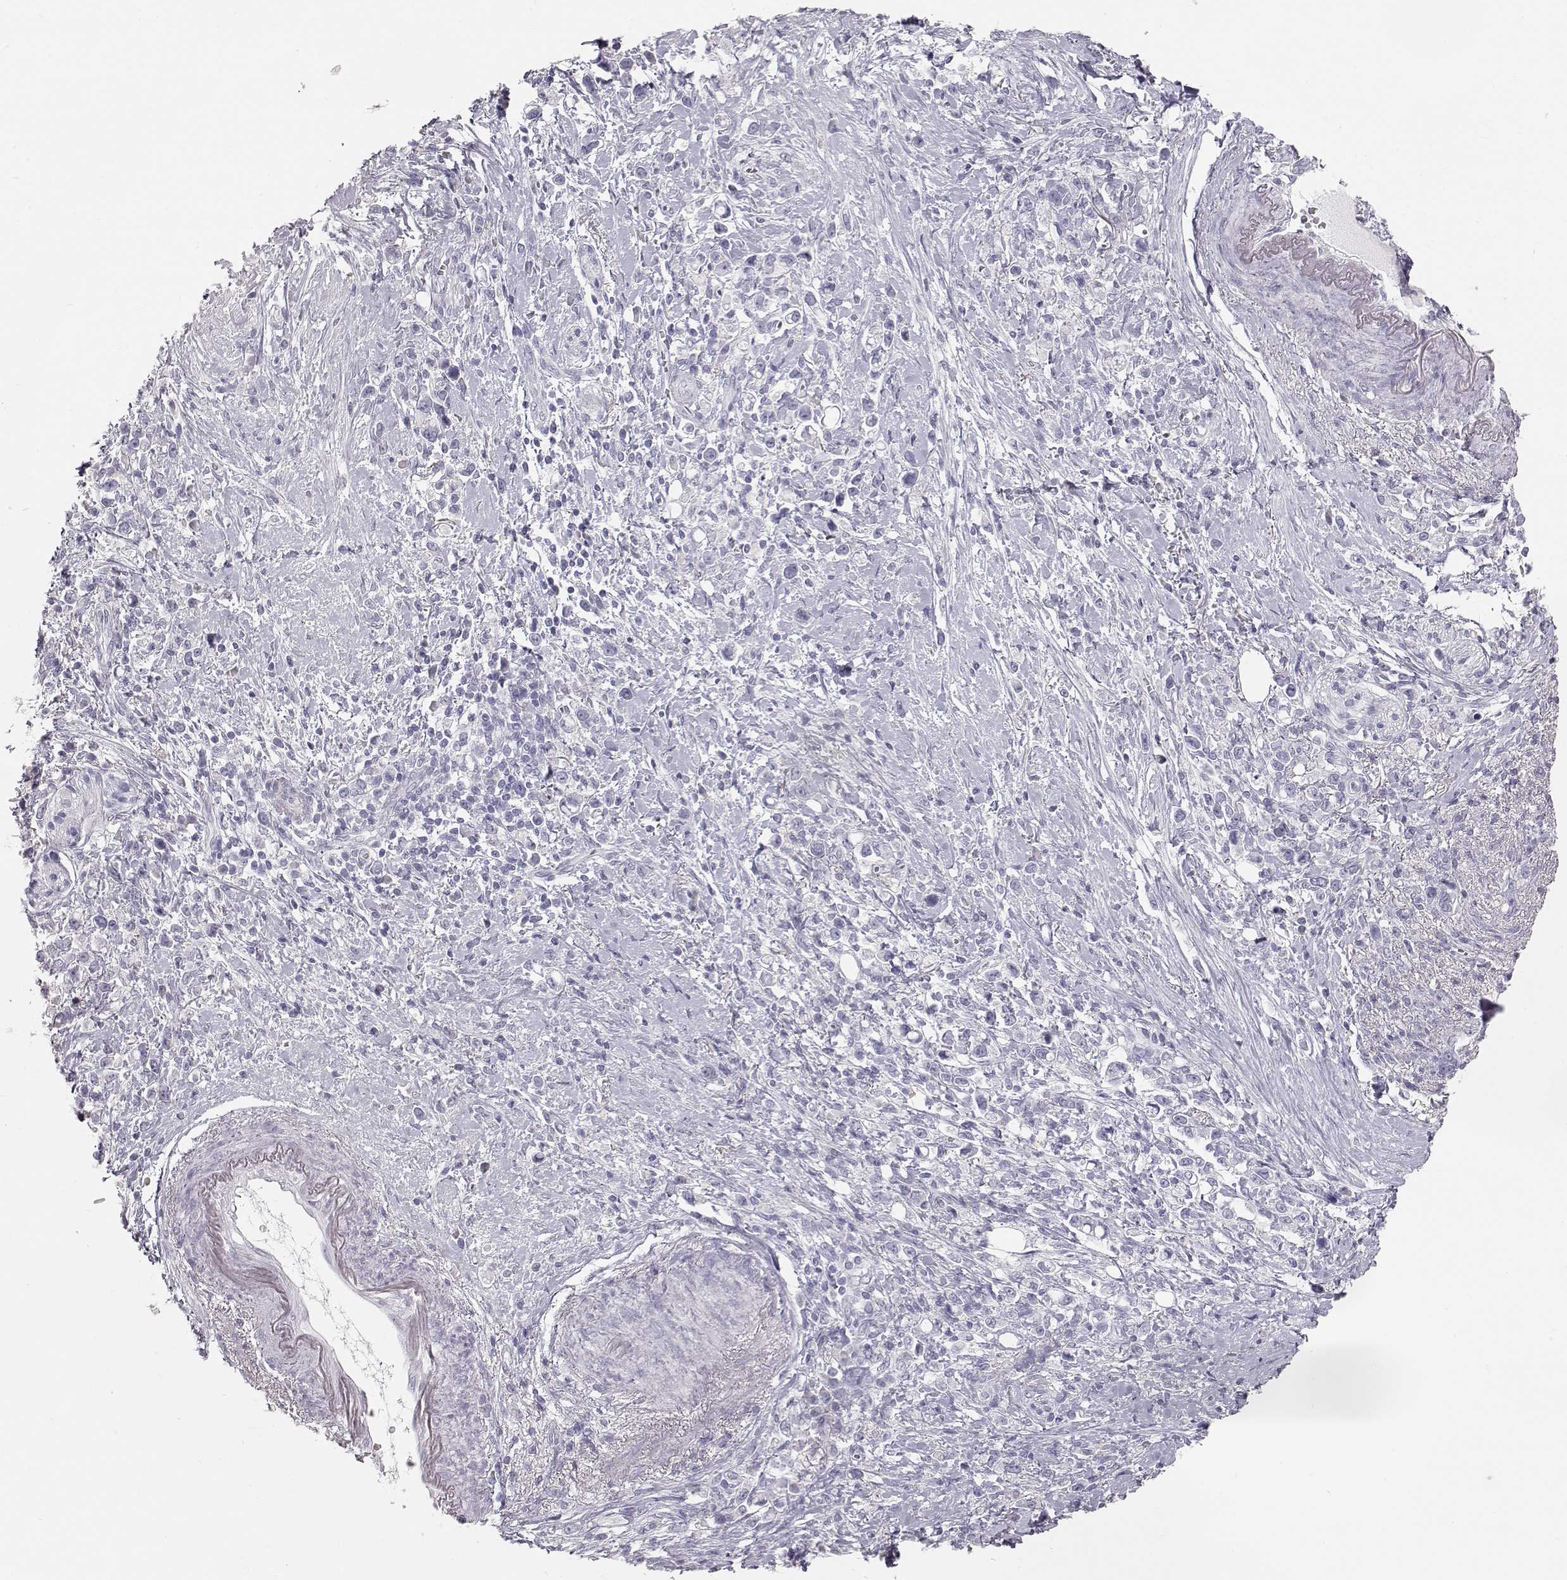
{"staining": {"intensity": "negative", "quantity": "none", "location": "none"}, "tissue": "stomach cancer", "cell_type": "Tumor cells", "image_type": "cancer", "snomed": [{"axis": "morphology", "description": "Adenocarcinoma, NOS"}, {"axis": "topography", "description": "Stomach"}], "caption": "IHC micrograph of neoplastic tissue: stomach adenocarcinoma stained with DAB (3,3'-diaminobenzidine) reveals no significant protein expression in tumor cells.", "gene": "KRT33A", "patient": {"sex": "male", "age": 63}}